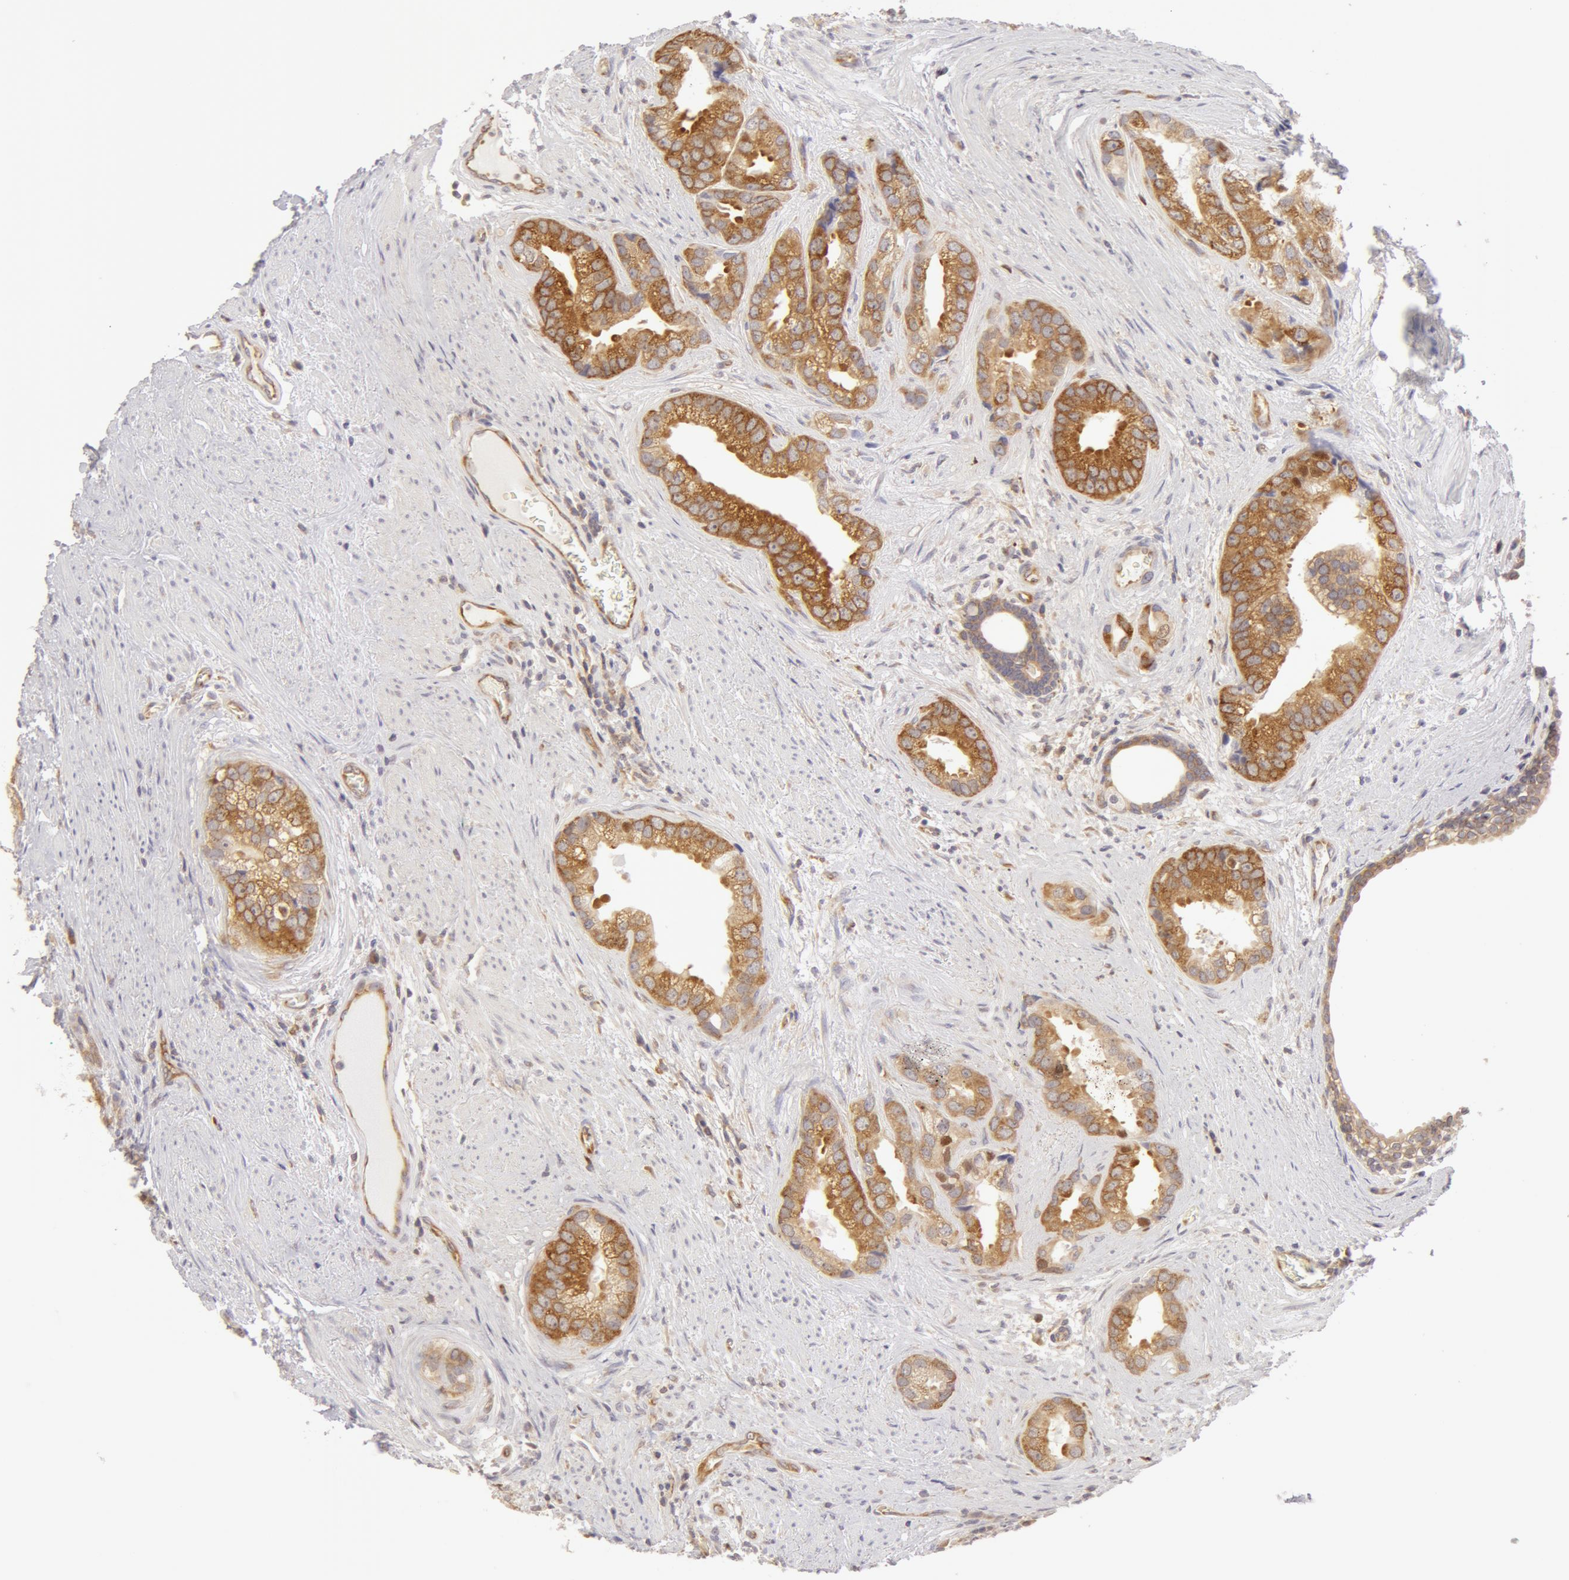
{"staining": {"intensity": "weak", "quantity": ">75%", "location": "cytoplasmic/membranous"}, "tissue": "prostate cancer", "cell_type": "Tumor cells", "image_type": "cancer", "snomed": [{"axis": "morphology", "description": "Adenocarcinoma, Low grade"}, {"axis": "topography", "description": "Prostate"}], "caption": "The photomicrograph shows a brown stain indicating the presence of a protein in the cytoplasmic/membranous of tumor cells in low-grade adenocarcinoma (prostate). The staining was performed using DAB (3,3'-diaminobenzidine) to visualize the protein expression in brown, while the nuclei were stained in blue with hematoxylin (Magnification: 20x).", "gene": "DDX3Y", "patient": {"sex": "male", "age": 71}}